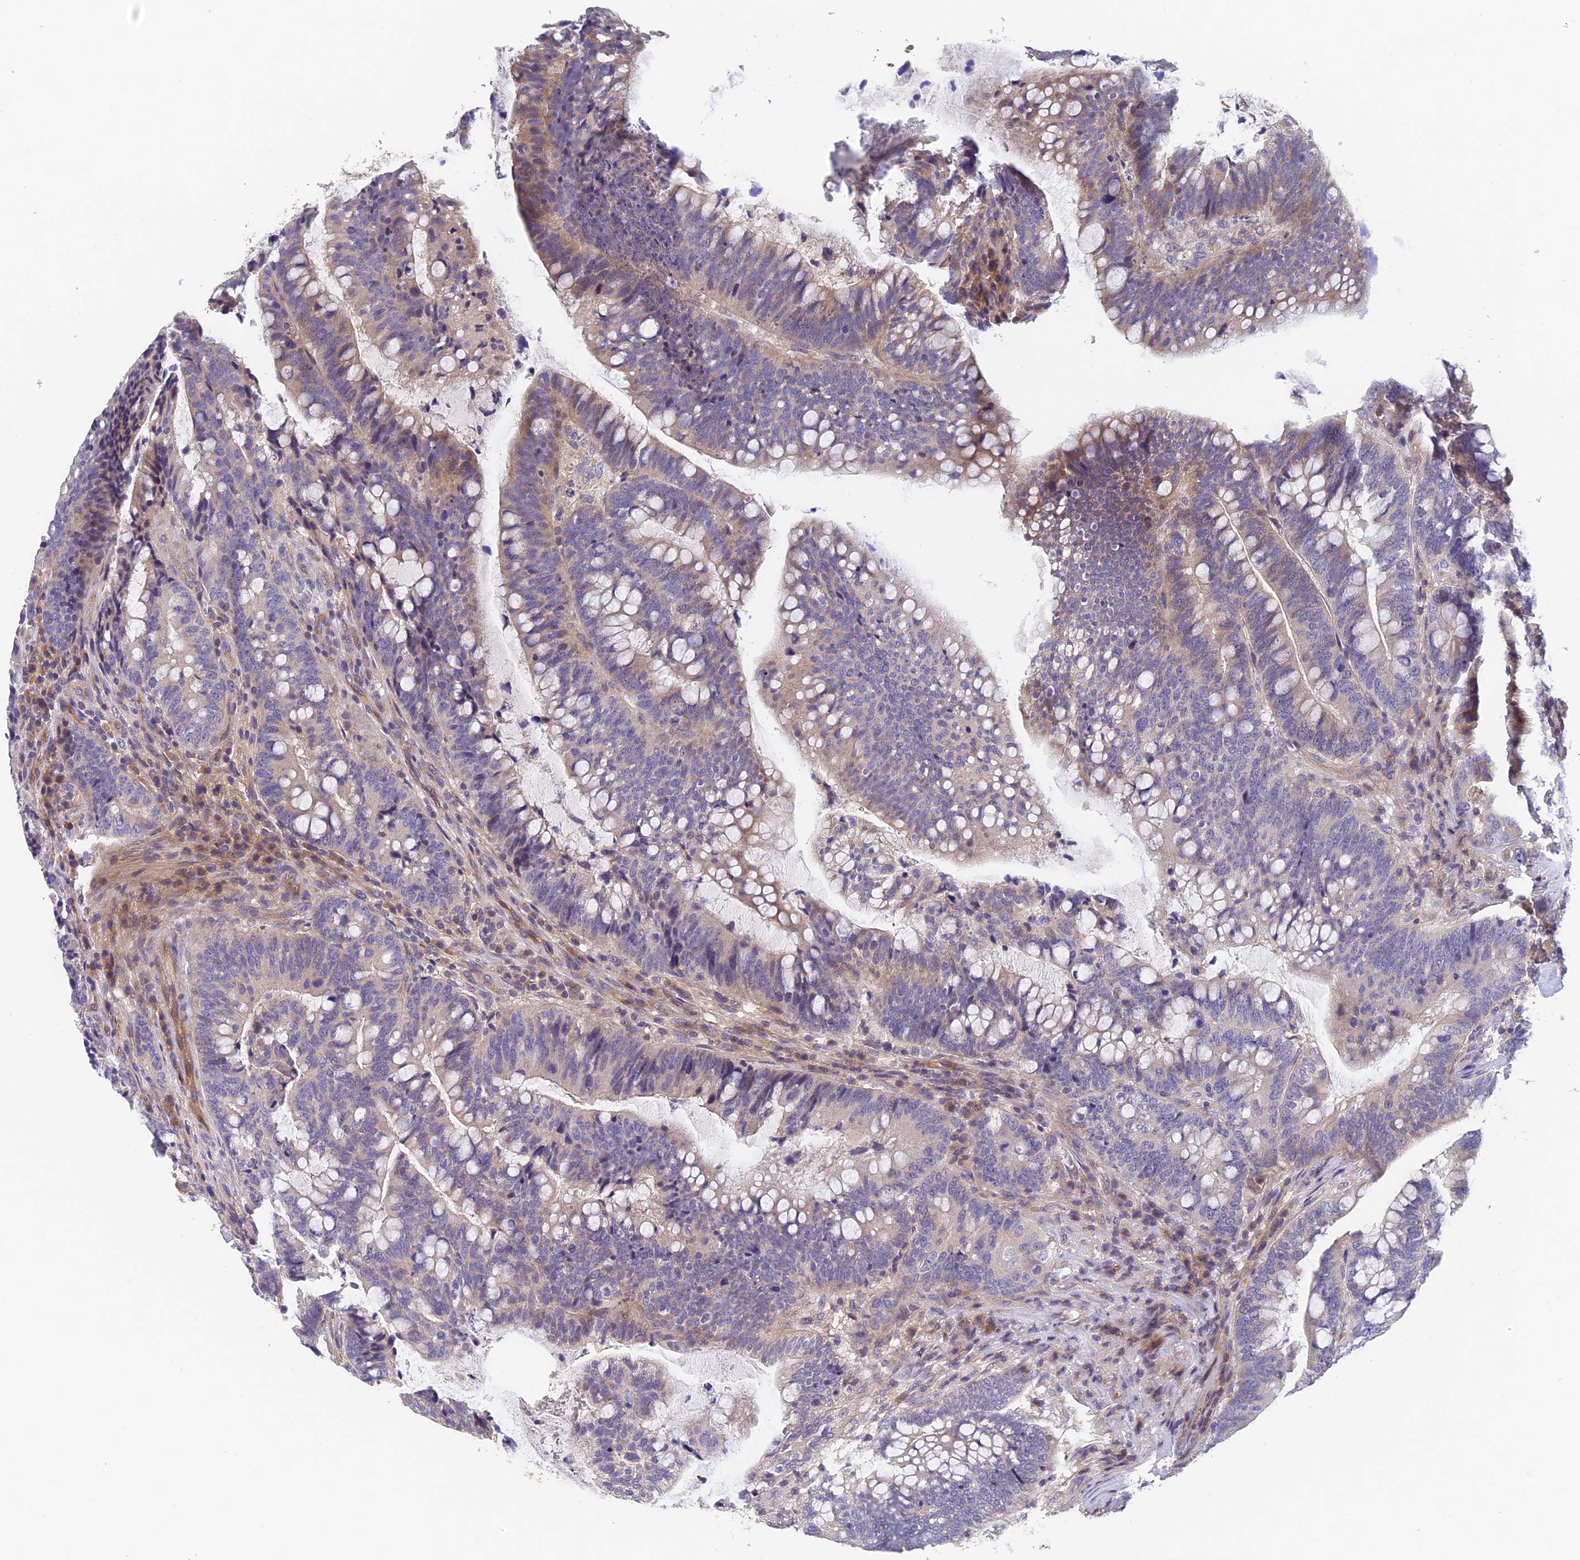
{"staining": {"intensity": "weak", "quantity": "<25%", "location": "cytoplasmic/membranous"}, "tissue": "colorectal cancer", "cell_type": "Tumor cells", "image_type": "cancer", "snomed": [{"axis": "morphology", "description": "Adenocarcinoma, NOS"}, {"axis": "topography", "description": "Colon"}], "caption": "Immunohistochemistry (IHC) image of adenocarcinoma (colorectal) stained for a protein (brown), which exhibits no staining in tumor cells. Nuclei are stained in blue.", "gene": "ADAMTS13", "patient": {"sex": "female", "age": 66}}